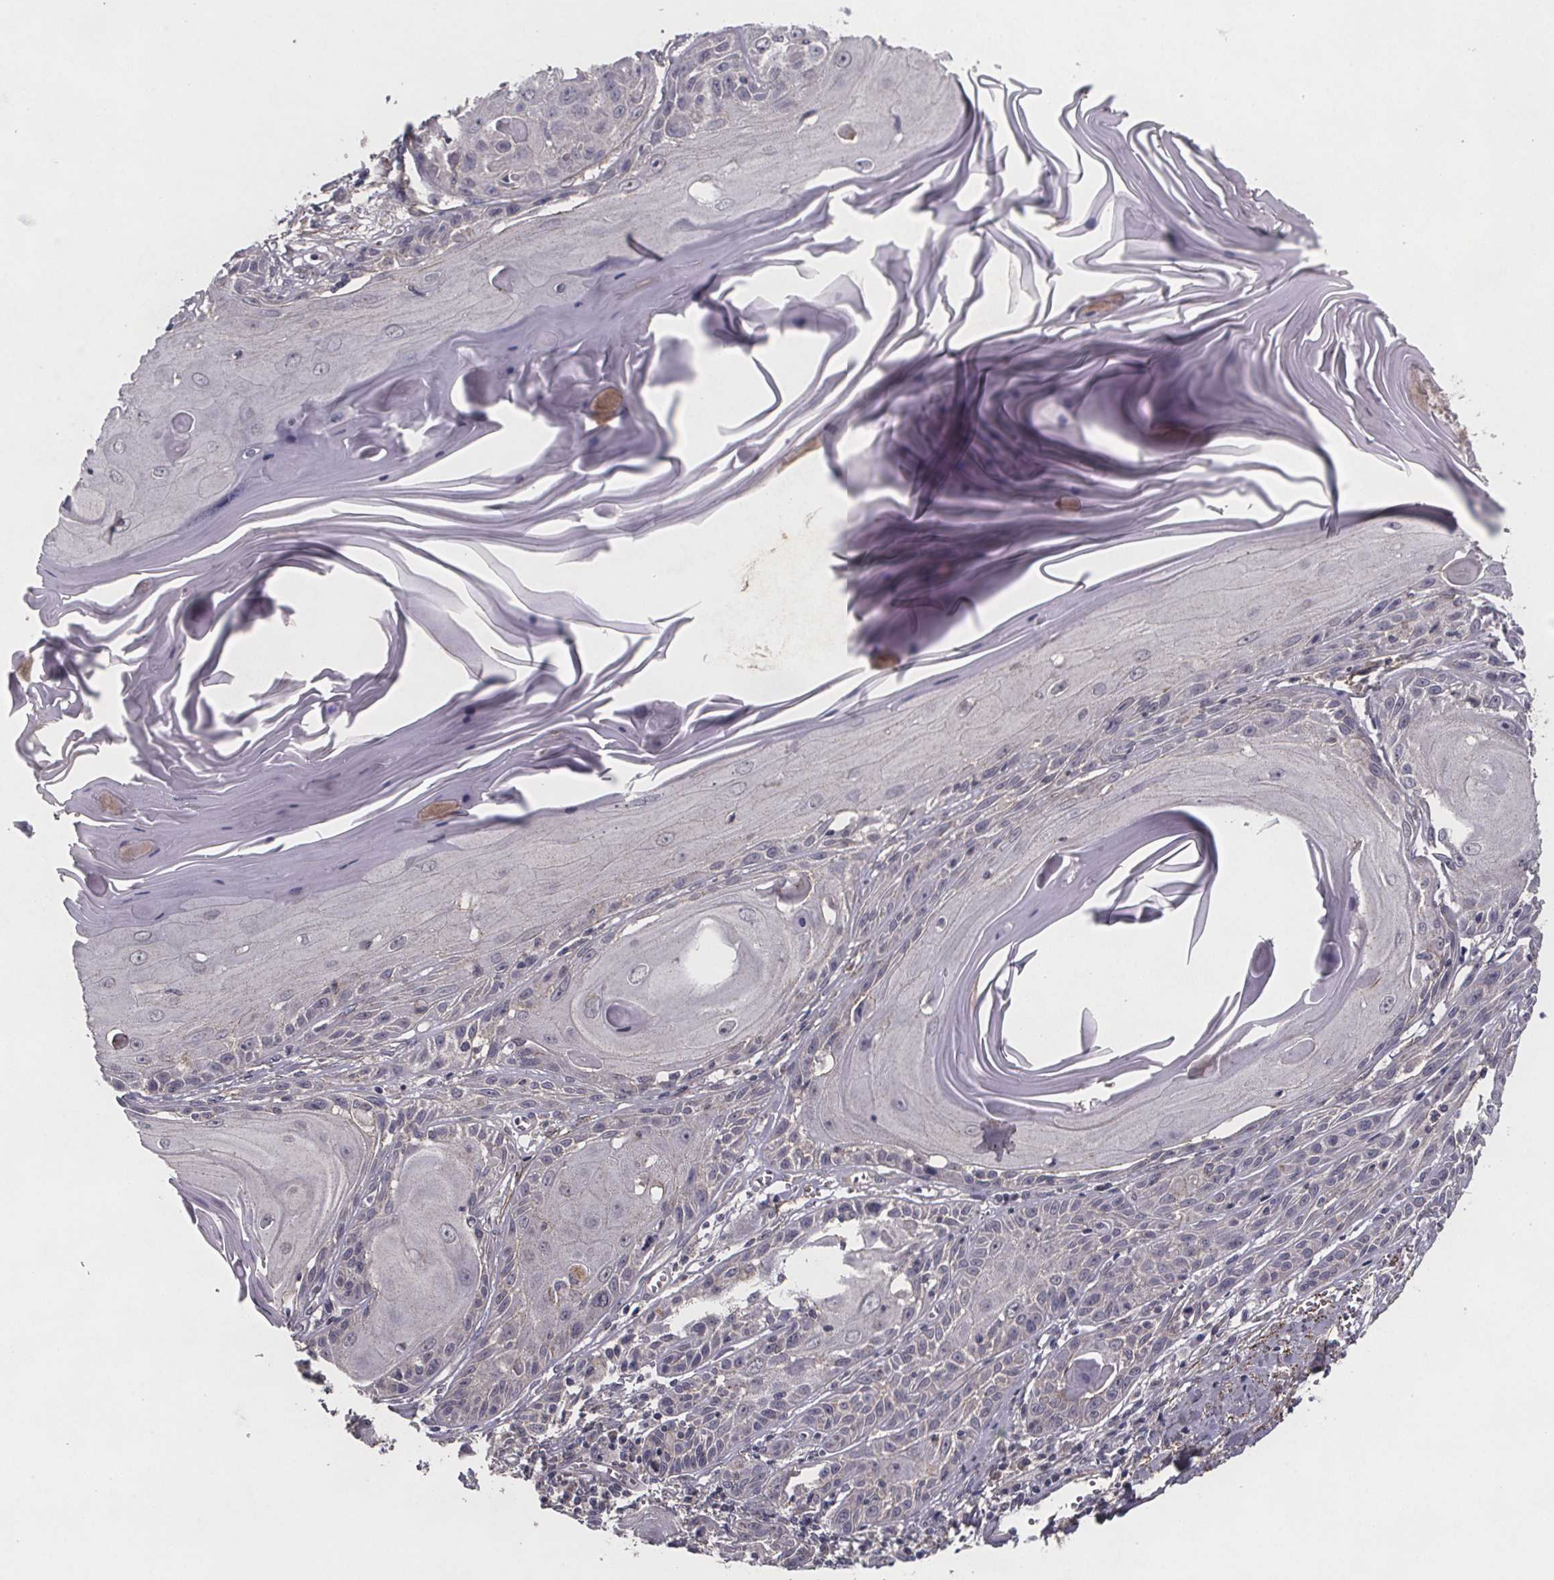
{"staining": {"intensity": "negative", "quantity": "none", "location": "none"}, "tissue": "skin cancer", "cell_type": "Tumor cells", "image_type": "cancer", "snomed": [{"axis": "morphology", "description": "Squamous cell carcinoma, NOS"}, {"axis": "topography", "description": "Skin"}, {"axis": "topography", "description": "Vulva"}], "caption": "Immunohistochemistry (IHC) histopathology image of neoplastic tissue: human squamous cell carcinoma (skin) stained with DAB (3,3'-diaminobenzidine) exhibits no significant protein expression in tumor cells.", "gene": "PALLD", "patient": {"sex": "female", "age": 85}}